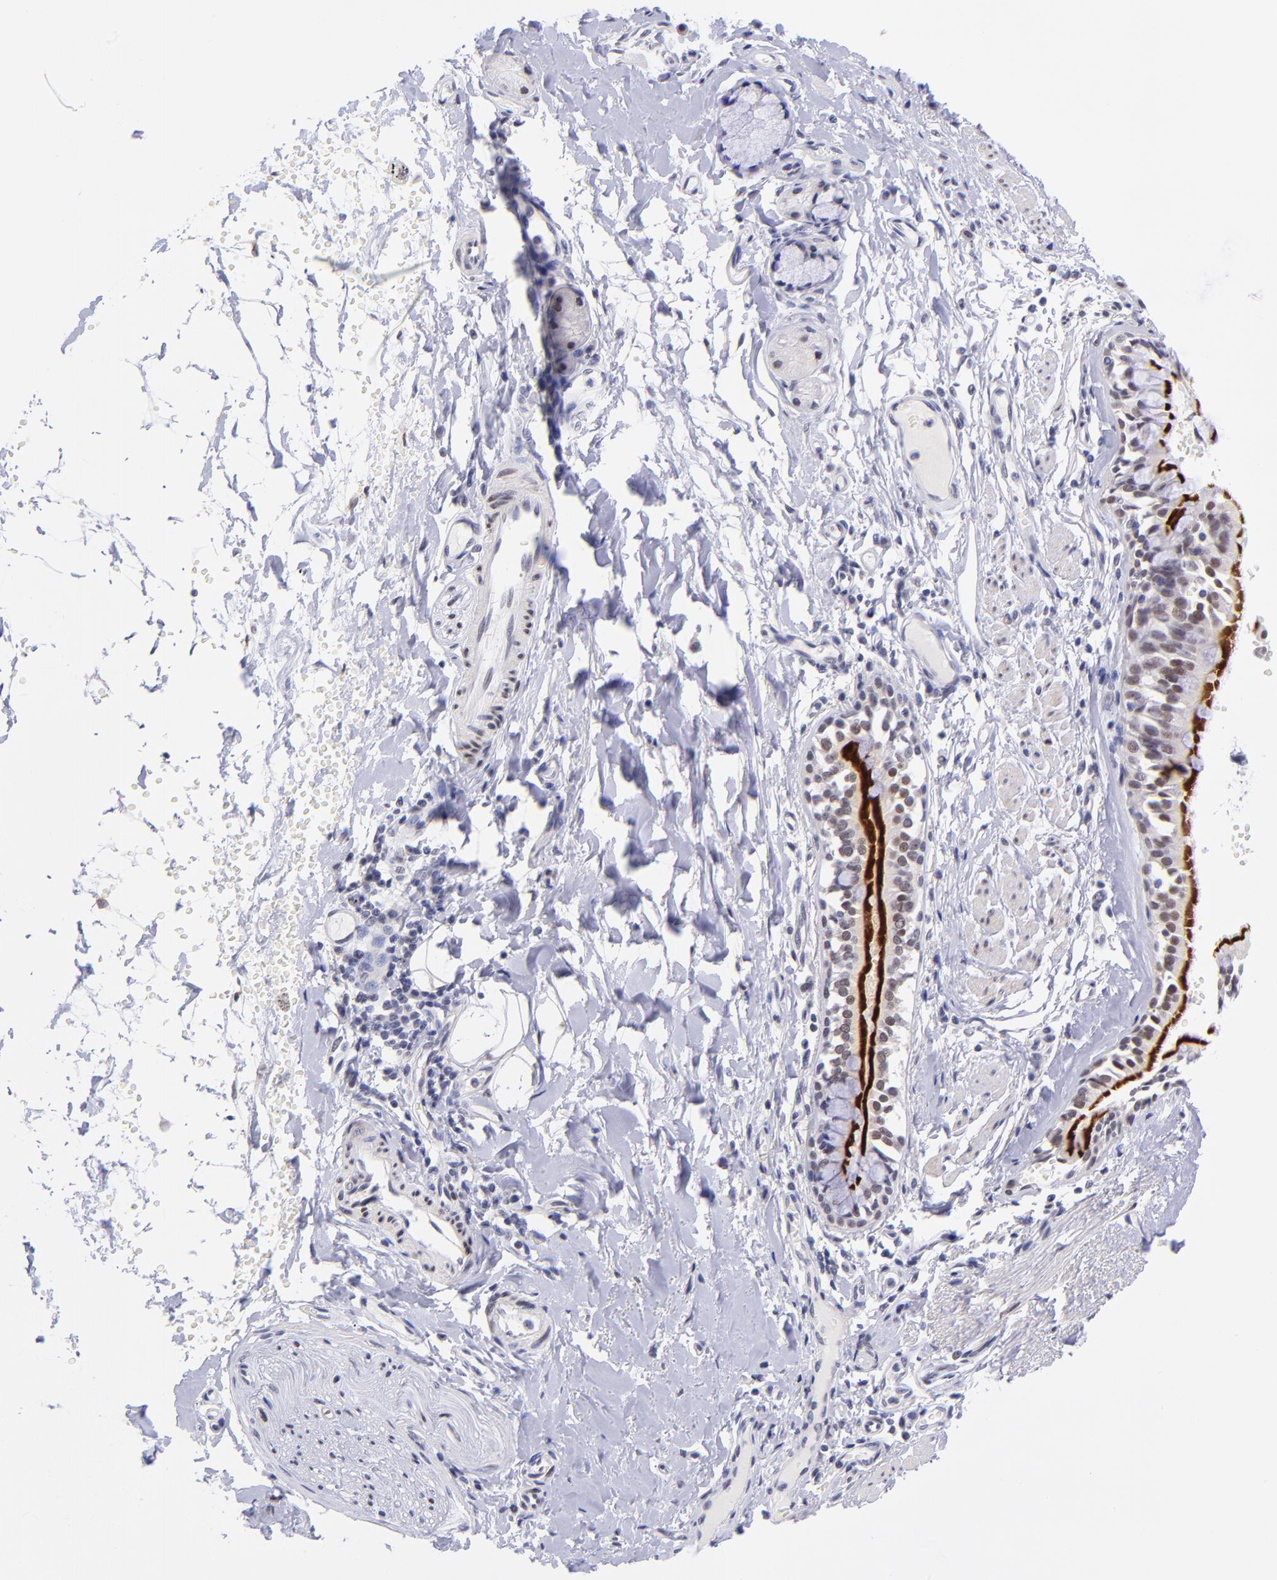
{"staining": {"intensity": "strong", "quantity": ">75%", "location": "cytoplasmic/membranous,nuclear"}, "tissue": "bronchus", "cell_type": "Respiratory epithelial cells", "image_type": "normal", "snomed": [{"axis": "morphology", "description": "Normal tissue, NOS"}, {"axis": "topography", "description": "Bronchus"}, {"axis": "topography", "description": "Lung"}], "caption": "Bronchus stained for a protein shows strong cytoplasmic/membranous,nuclear positivity in respiratory epithelial cells.", "gene": "SOX6", "patient": {"sex": "female", "age": 56}}